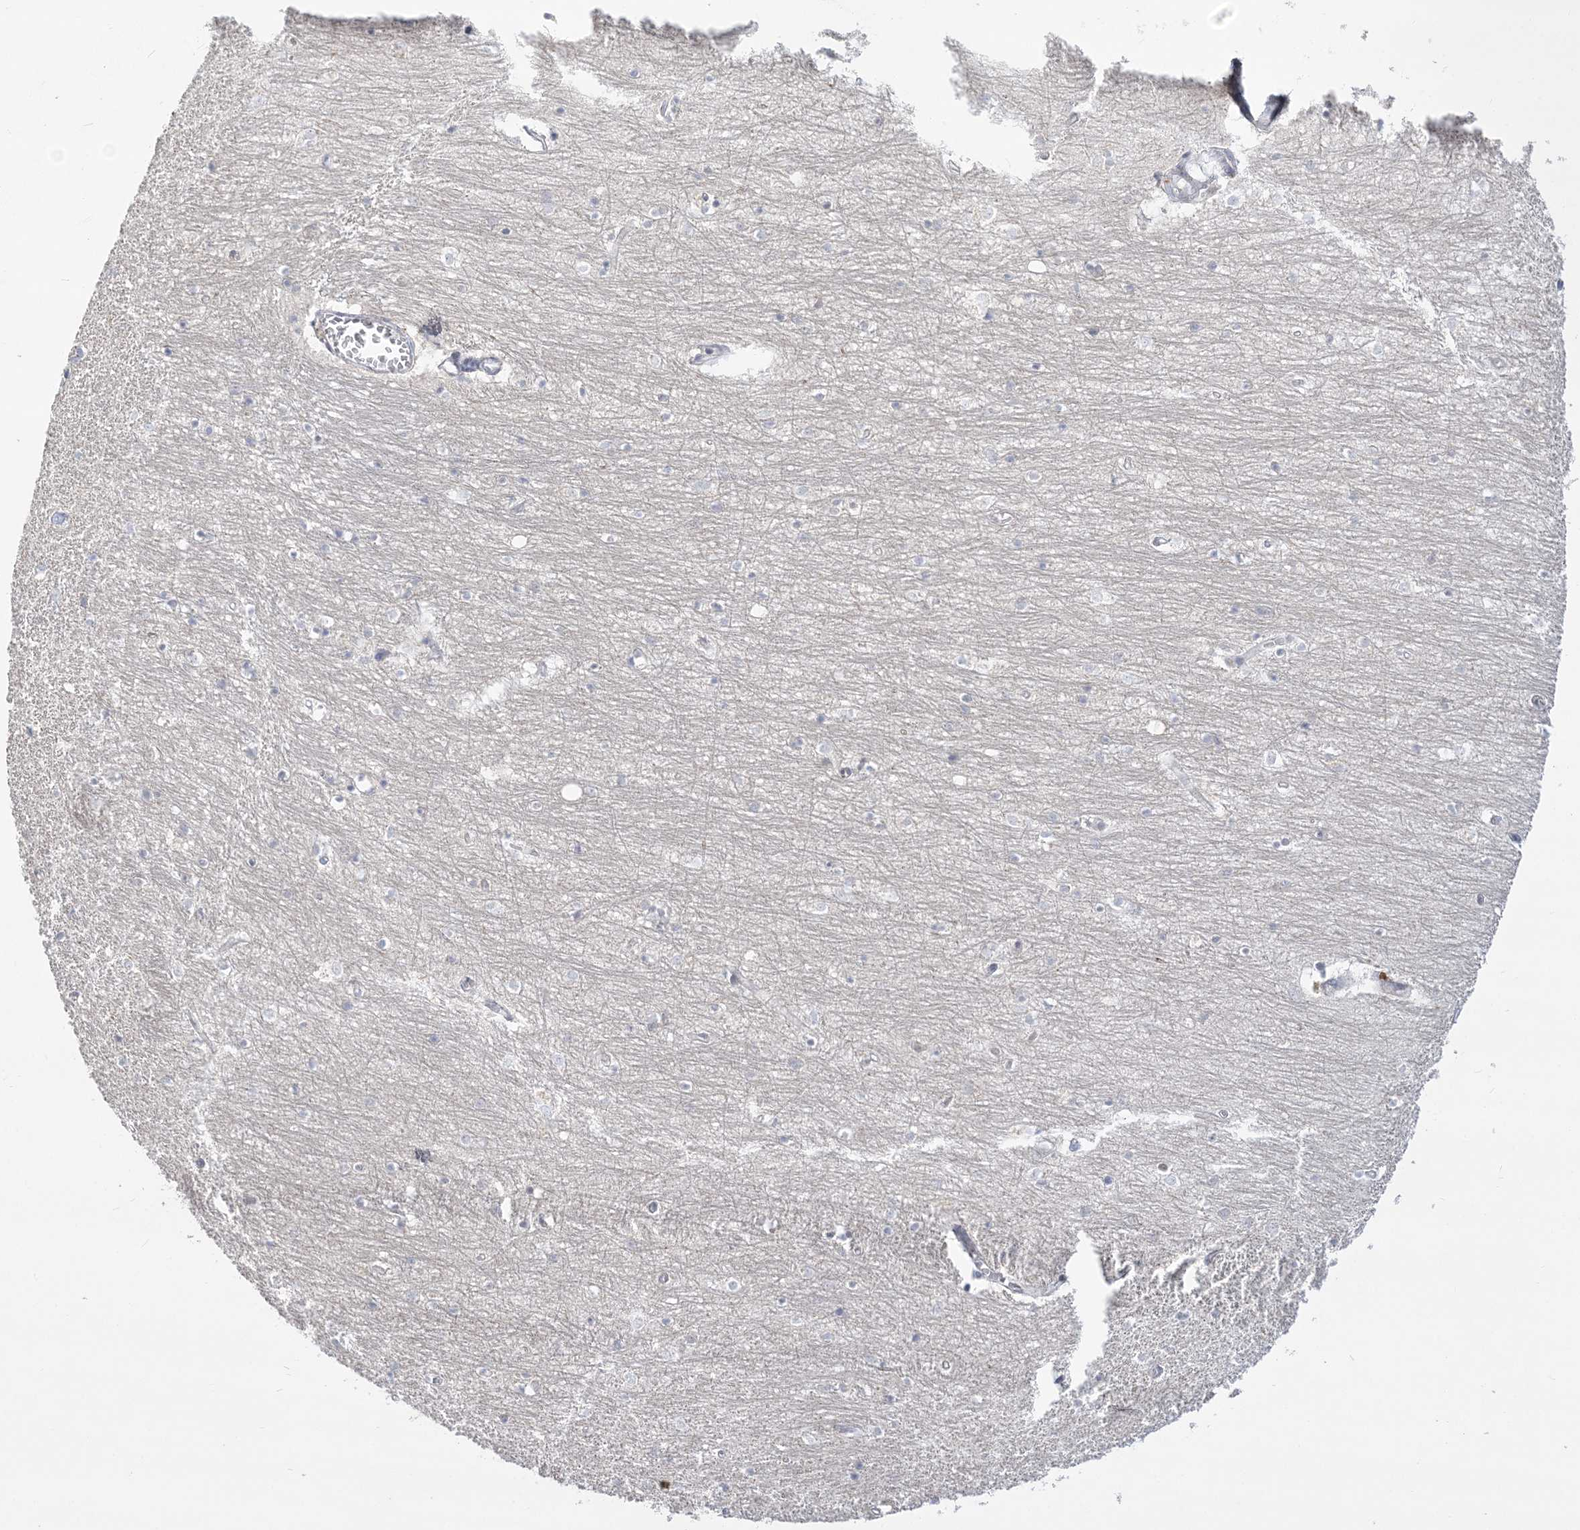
{"staining": {"intensity": "negative", "quantity": "none", "location": "none"}, "tissue": "hippocampus", "cell_type": "Glial cells", "image_type": "normal", "snomed": [{"axis": "morphology", "description": "Normal tissue, NOS"}, {"axis": "topography", "description": "Hippocampus"}], "caption": "An immunohistochemistry photomicrograph of benign hippocampus is shown. There is no staining in glial cells of hippocampus.", "gene": "ANKS1A", "patient": {"sex": "female", "age": 64}}